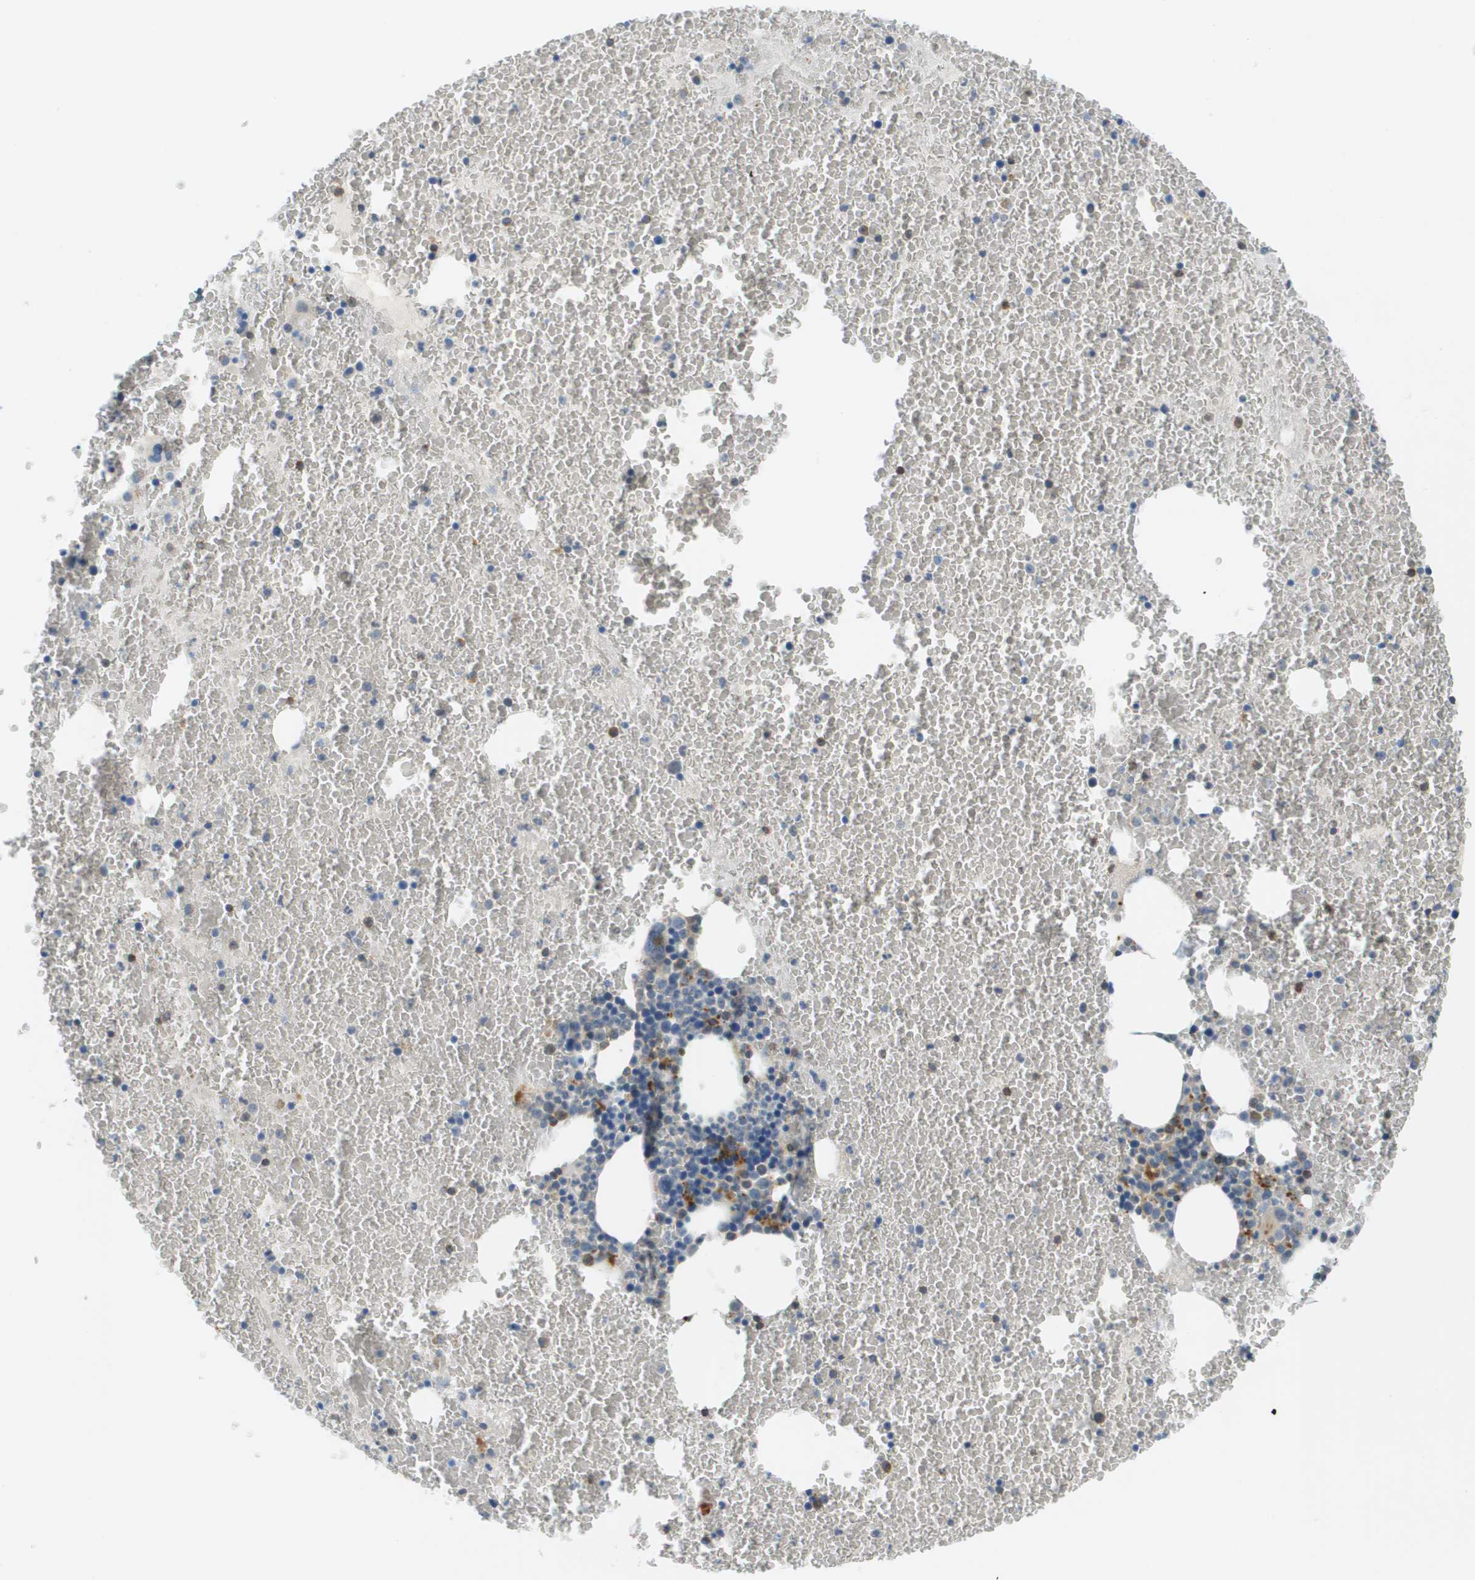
{"staining": {"intensity": "moderate", "quantity": "25%-75%", "location": "cytoplasmic/membranous"}, "tissue": "bone marrow", "cell_type": "Hematopoietic cells", "image_type": "normal", "snomed": [{"axis": "morphology", "description": "Normal tissue, NOS"}, {"axis": "morphology", "description": "Inflammation, NOS"}, {"axis": "topography", "description": "Bone marrow"}], "caption": "The histopathology image displays staining of unremarkable bone marrow, revealing moderate cytoplasmic/membranous protein expression (brown color) within hematopoietic cells.", "gene": "PLBD2", "patient": {"sex": "male", "age": 47}}